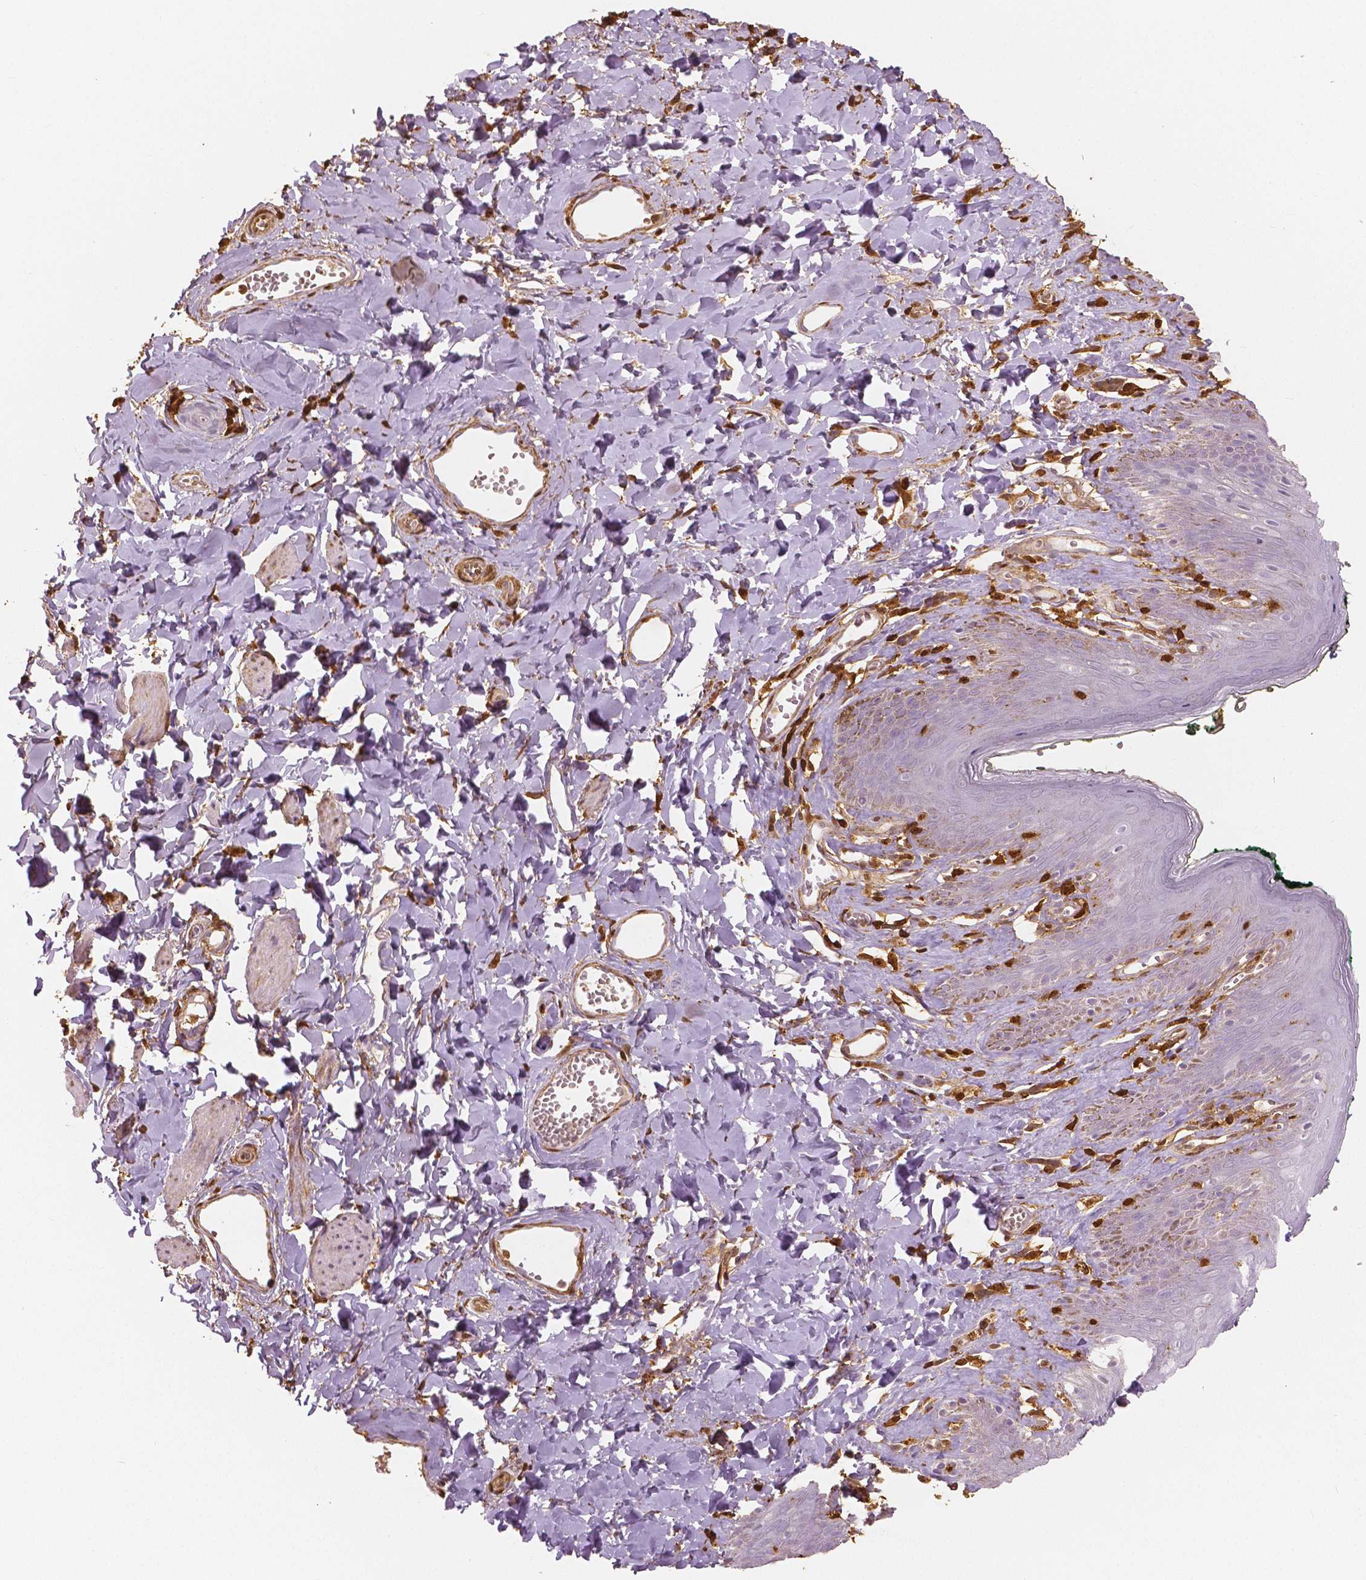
{"staining": {"intensity": "moderate", "quantity": "<25%", "location": "cytoplasmic/membranous"}, "tissue": "skin", "cell_type": "Epidermal cells", "image_type": "normal", "snomed": [{"axis": "morphology", "description": "Normal tissue, NOS"}, {"axis": "topography", "description": "Vulva"}, {"axis": "topography", "description": "Peripheral nerve tissue"}], "caption": "A brown stain highlights moderate cytoplasmic/membranous positivity of a protein in epidermal cells of normal skin.", "gene": "S100A4", "patient": {"sex": "female", "age": 66}}